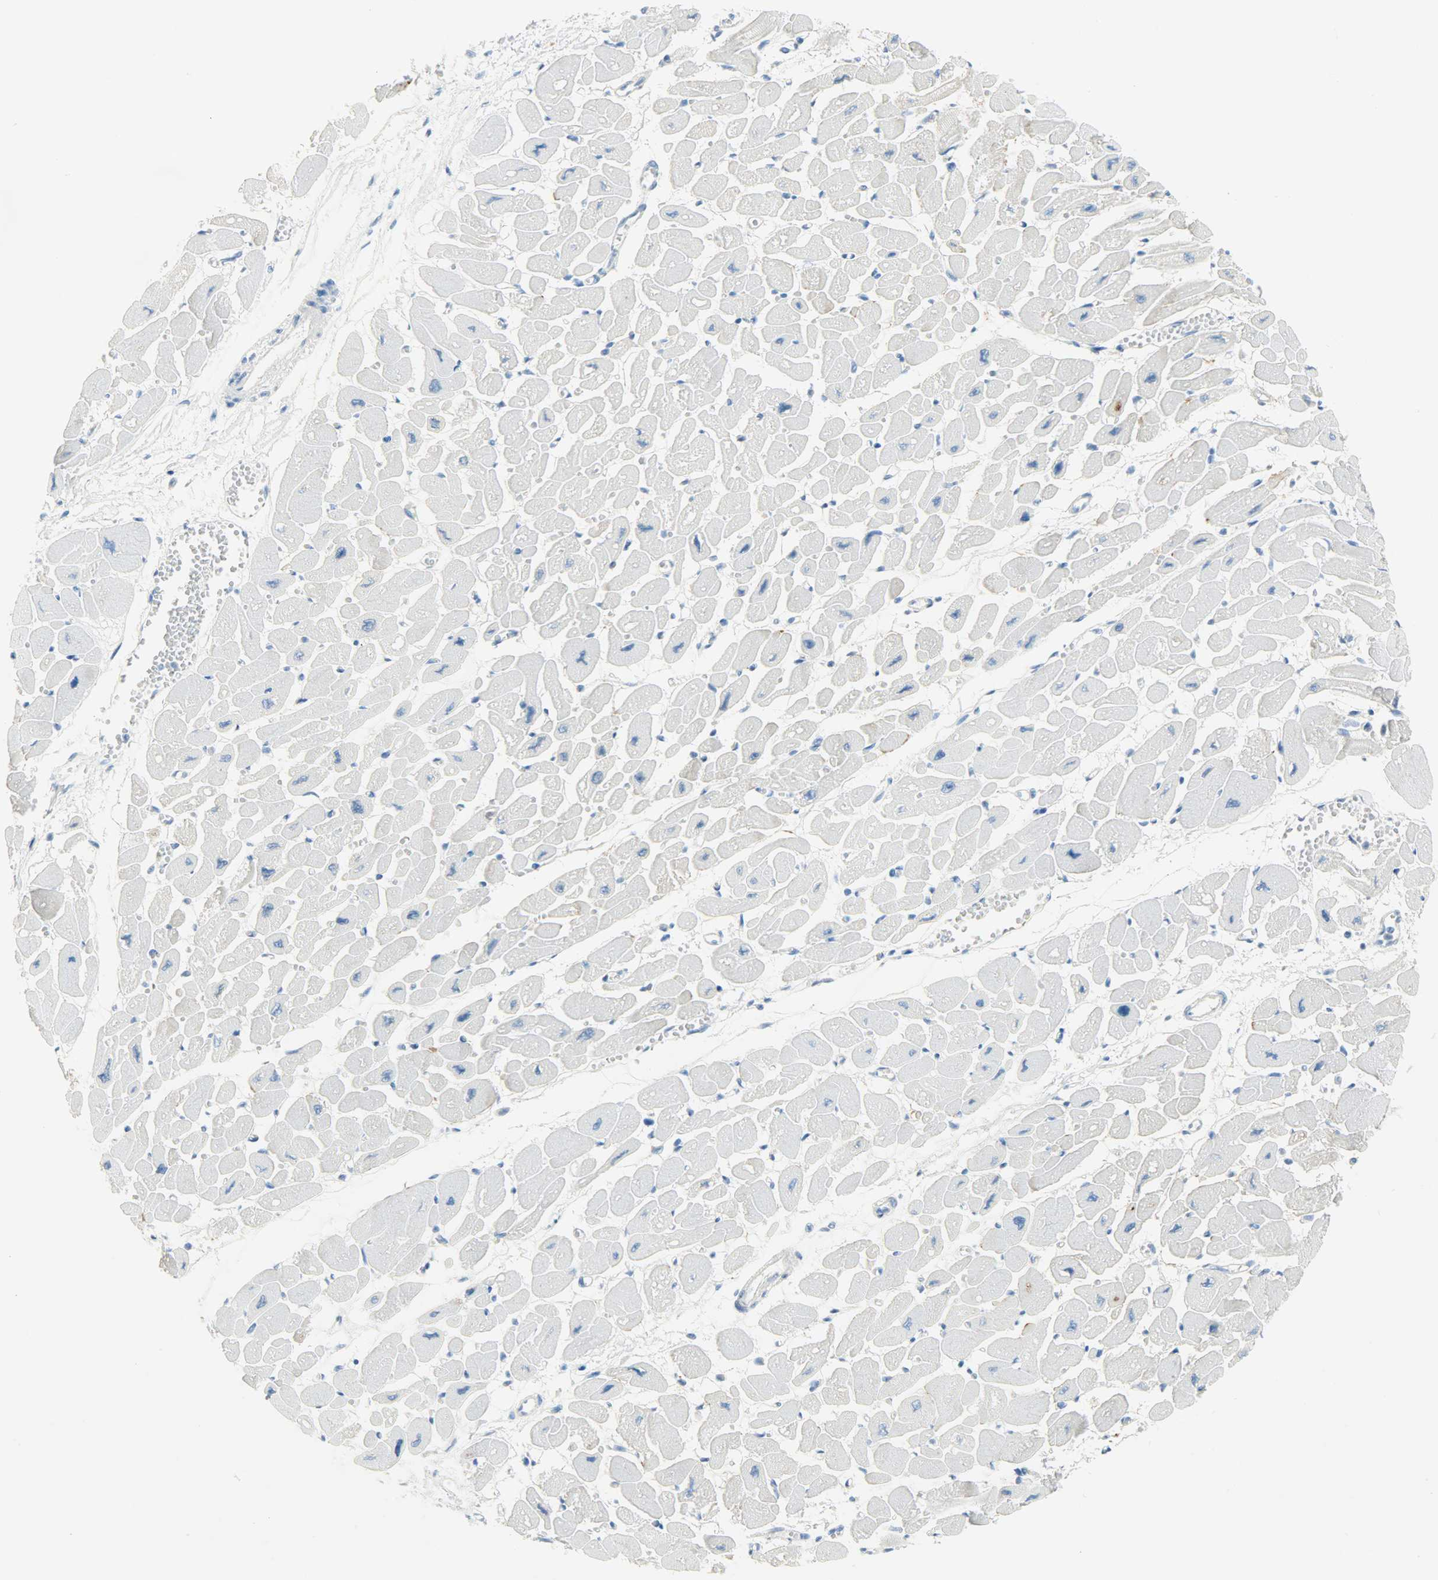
{"staining": {"intensity": "negative", "quantity": "none", "location": "none"}, "tissue": "heart muscle", "cell_type": "Cardiomyocytes", "image_type": "normal", "snomed": [{"axis": "morphology", "description": "Normal tissue, NOS"}, {"axis": "topography", "description": "Heart"}], "caption": "Immunohistochemical staining of unremarkable human heart muscle demonstrates no significant expression in cardiomyocytes.", "gene": "PROM1", "patient": {"sex": "female", "age": 54}}